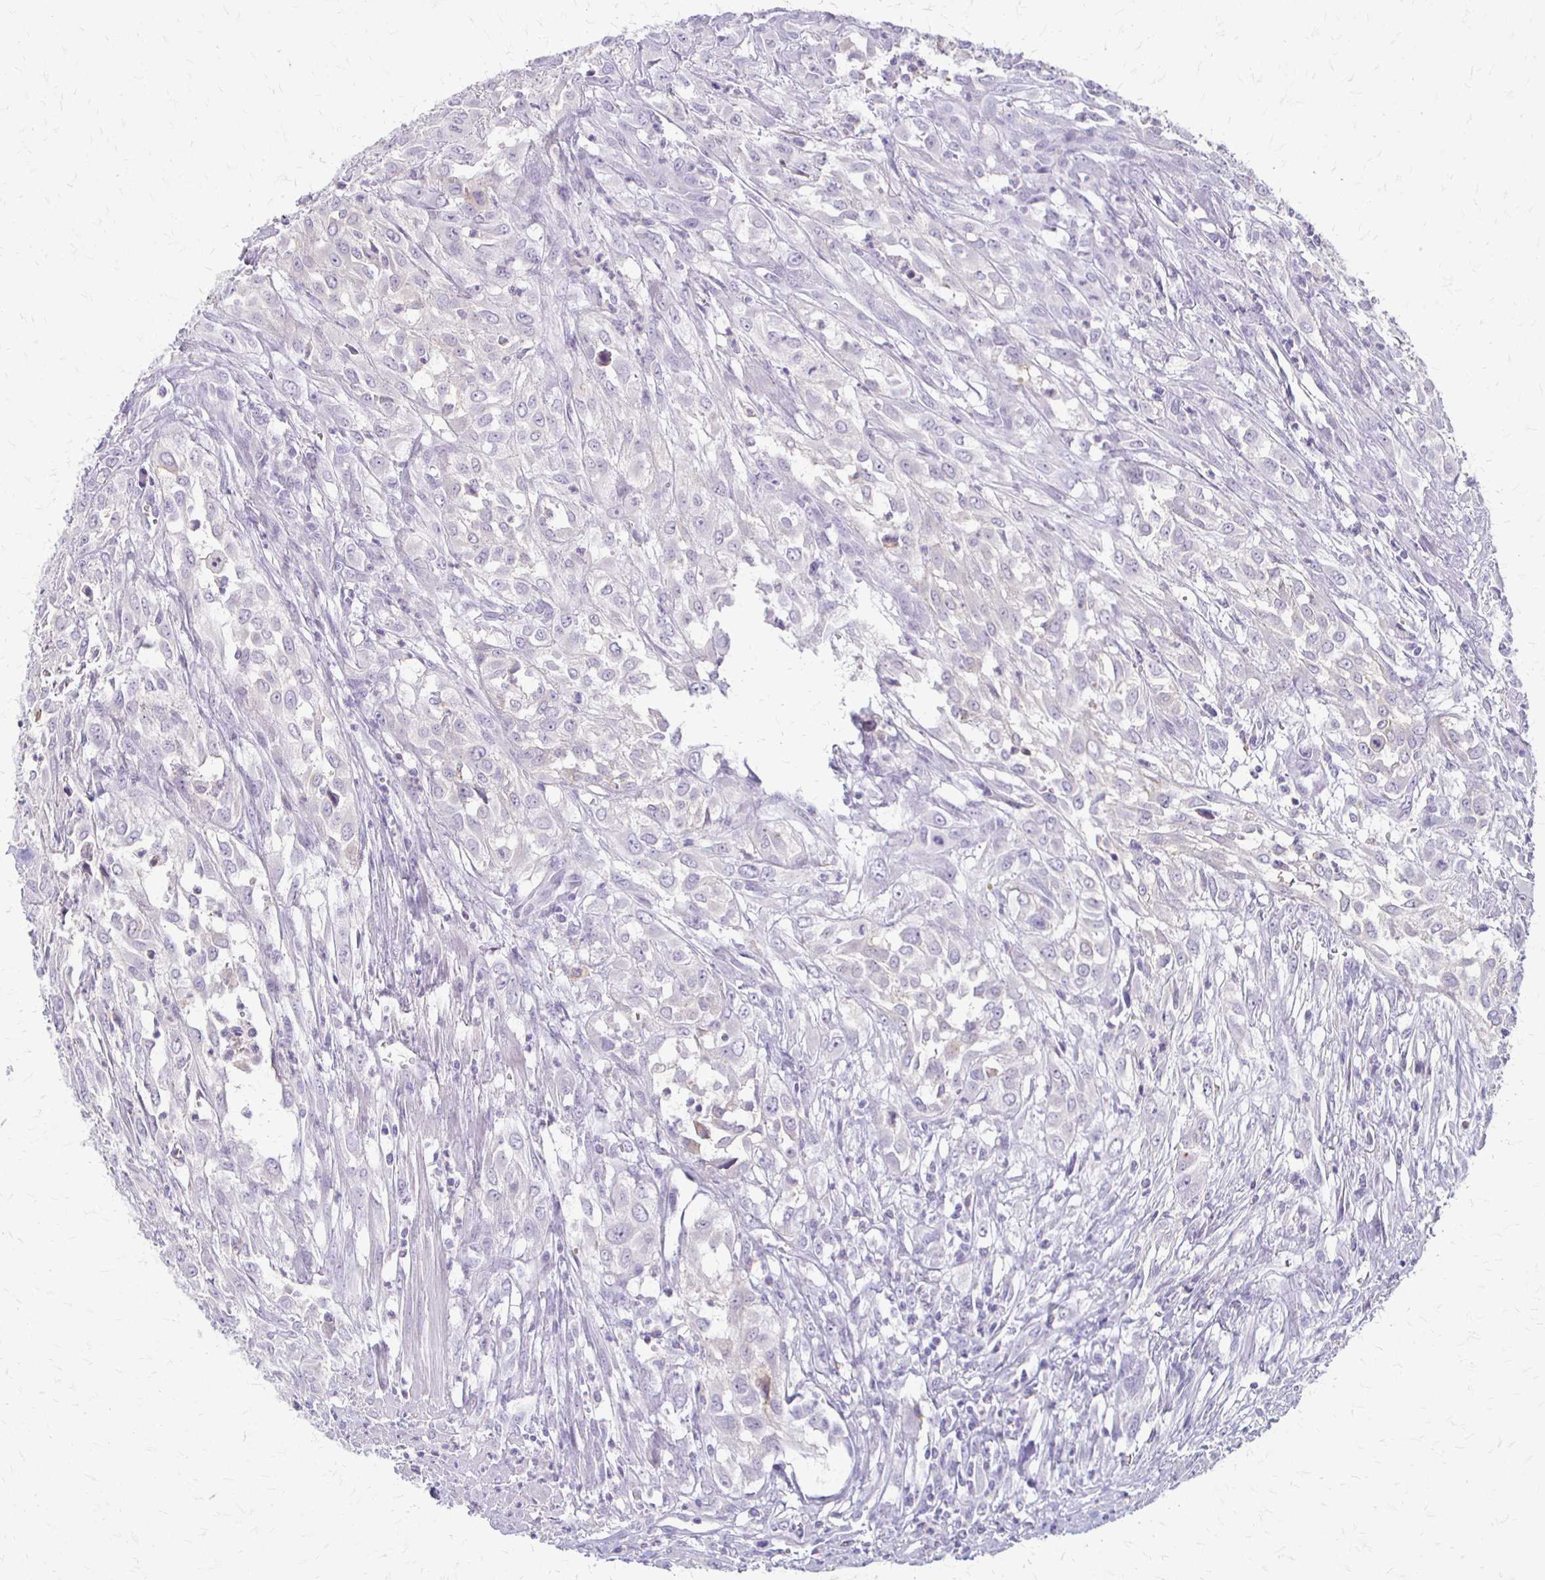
{"staining": {"intensity": "negative", "quantity": "none", "location": "none"}, "tissue": "urothelial cancer", "cell_type": "Tumor cells", "image_type": "cancer", "snomed": [{"axis": "morphology", "description": "Urothelial carcinoma, High grade"}, {"axis": "topography", "description": "Urinary bladder"}], "caption": "Tumor cells show no significant expression in high-grade urothelial carcinoma.", "gene": "ACP5", "patient": {"sex": "male", "age": 67}}